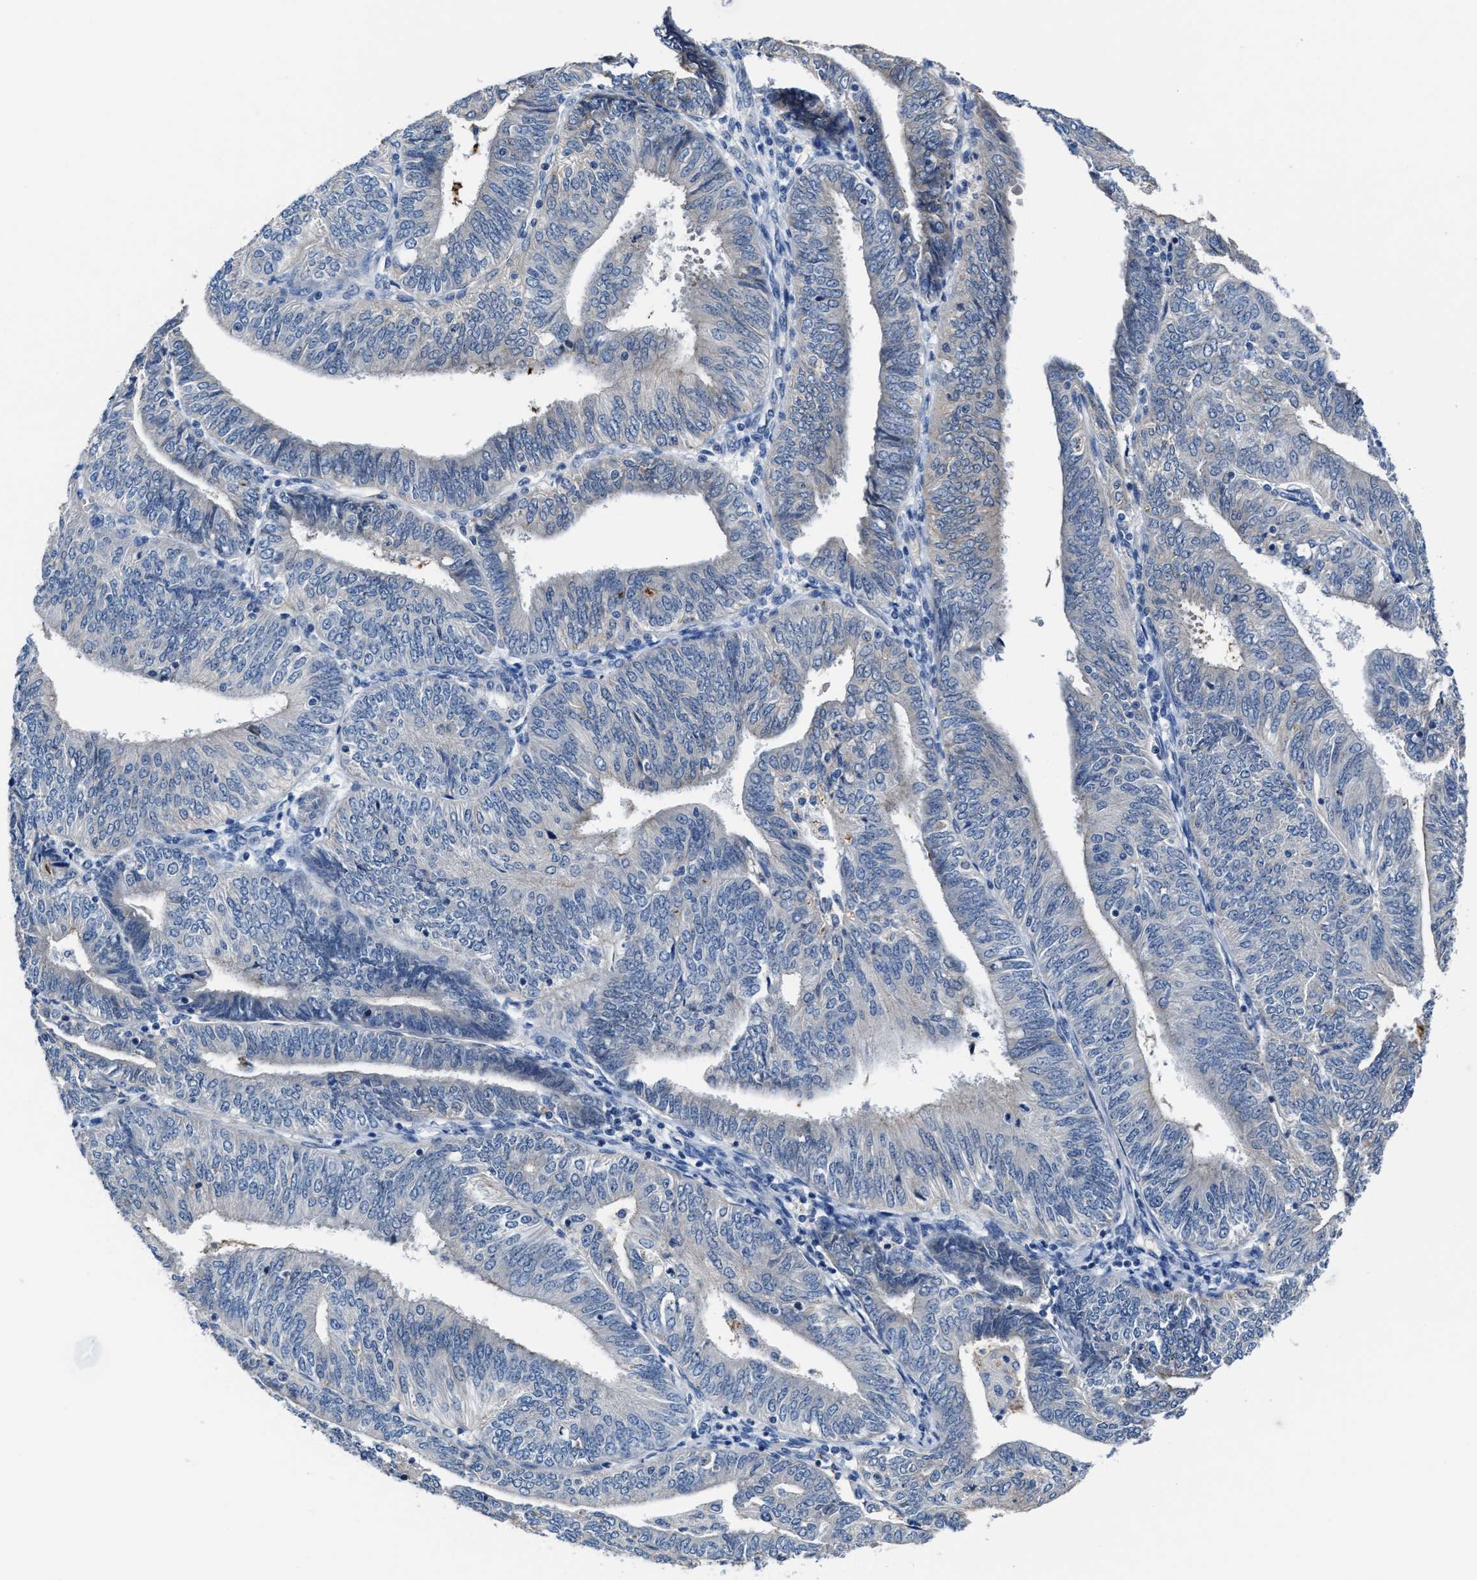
{"staining": {"intensity": "negative", "quantity": "none", "location": "none"}, "tissue": "endometrial cancer", "cell_type": "Tumor cells", "image_type": "cancer", "snomed": [{"axis": "morphology", "description": "Adenocarcinoma, NOS"}, {"axis": "topography", "description": "Endometrium"}], "caption": "Tumor cells are negative for brown protein staining in endometrial cancer (adenocarcinoma).", "gene": "GHITM", "patient": {"sex": "female", "age": 58}}